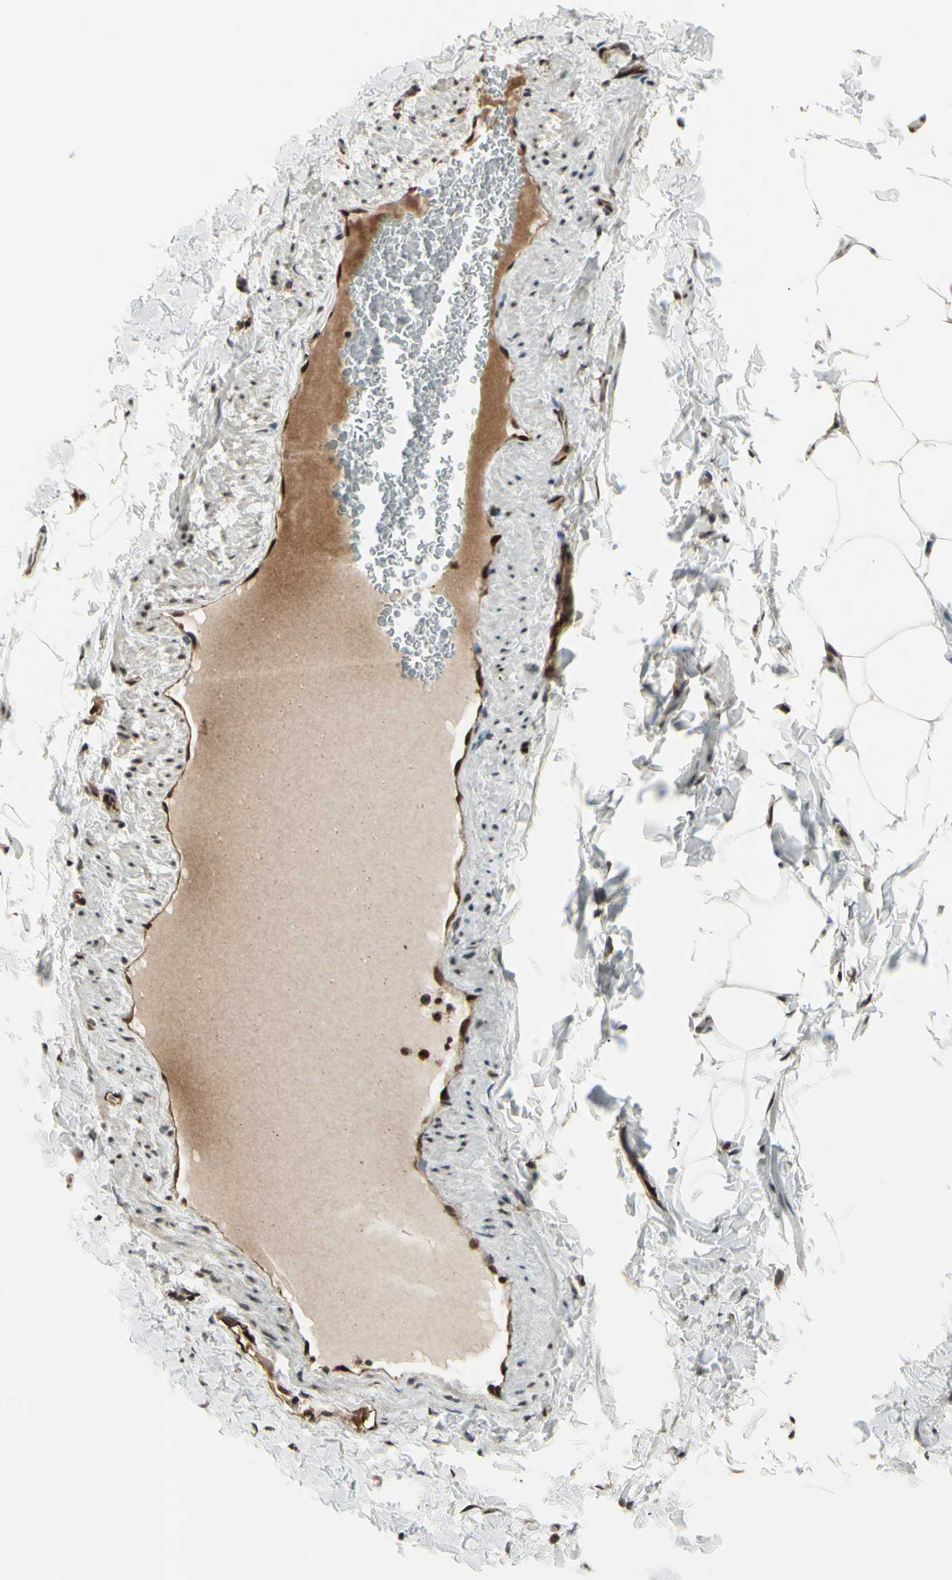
{"staining": {"intensity": "moderate", "quantity": ">75%", "location": "cytoplasmic/membranous,nuclear"}, "tissue": "adipose tissue", "cell_type": "Adipocytes", "image_type": "normal", "snomed": [{"axis": "morphology", "description": "Normal tissue, NOS"}, {"axis": "topography", "description": "Vascular tissue"}], "caption": "Immunohistochemical staining of unremarkable adipose tissue demonstrates >75% levels of moderate cytoplasmic/membranous,nuclear protein expression in approximately >75% of adipocytes. The staining was performed using DAB (3,3'-diaminobenzidine) to visualize the protein expression in brown, while the nuclei were stained in blue with hematoxylin (Magnification: 20x).", "gene": "MLF2", "patient": {"sex": "male", "age": 41}}